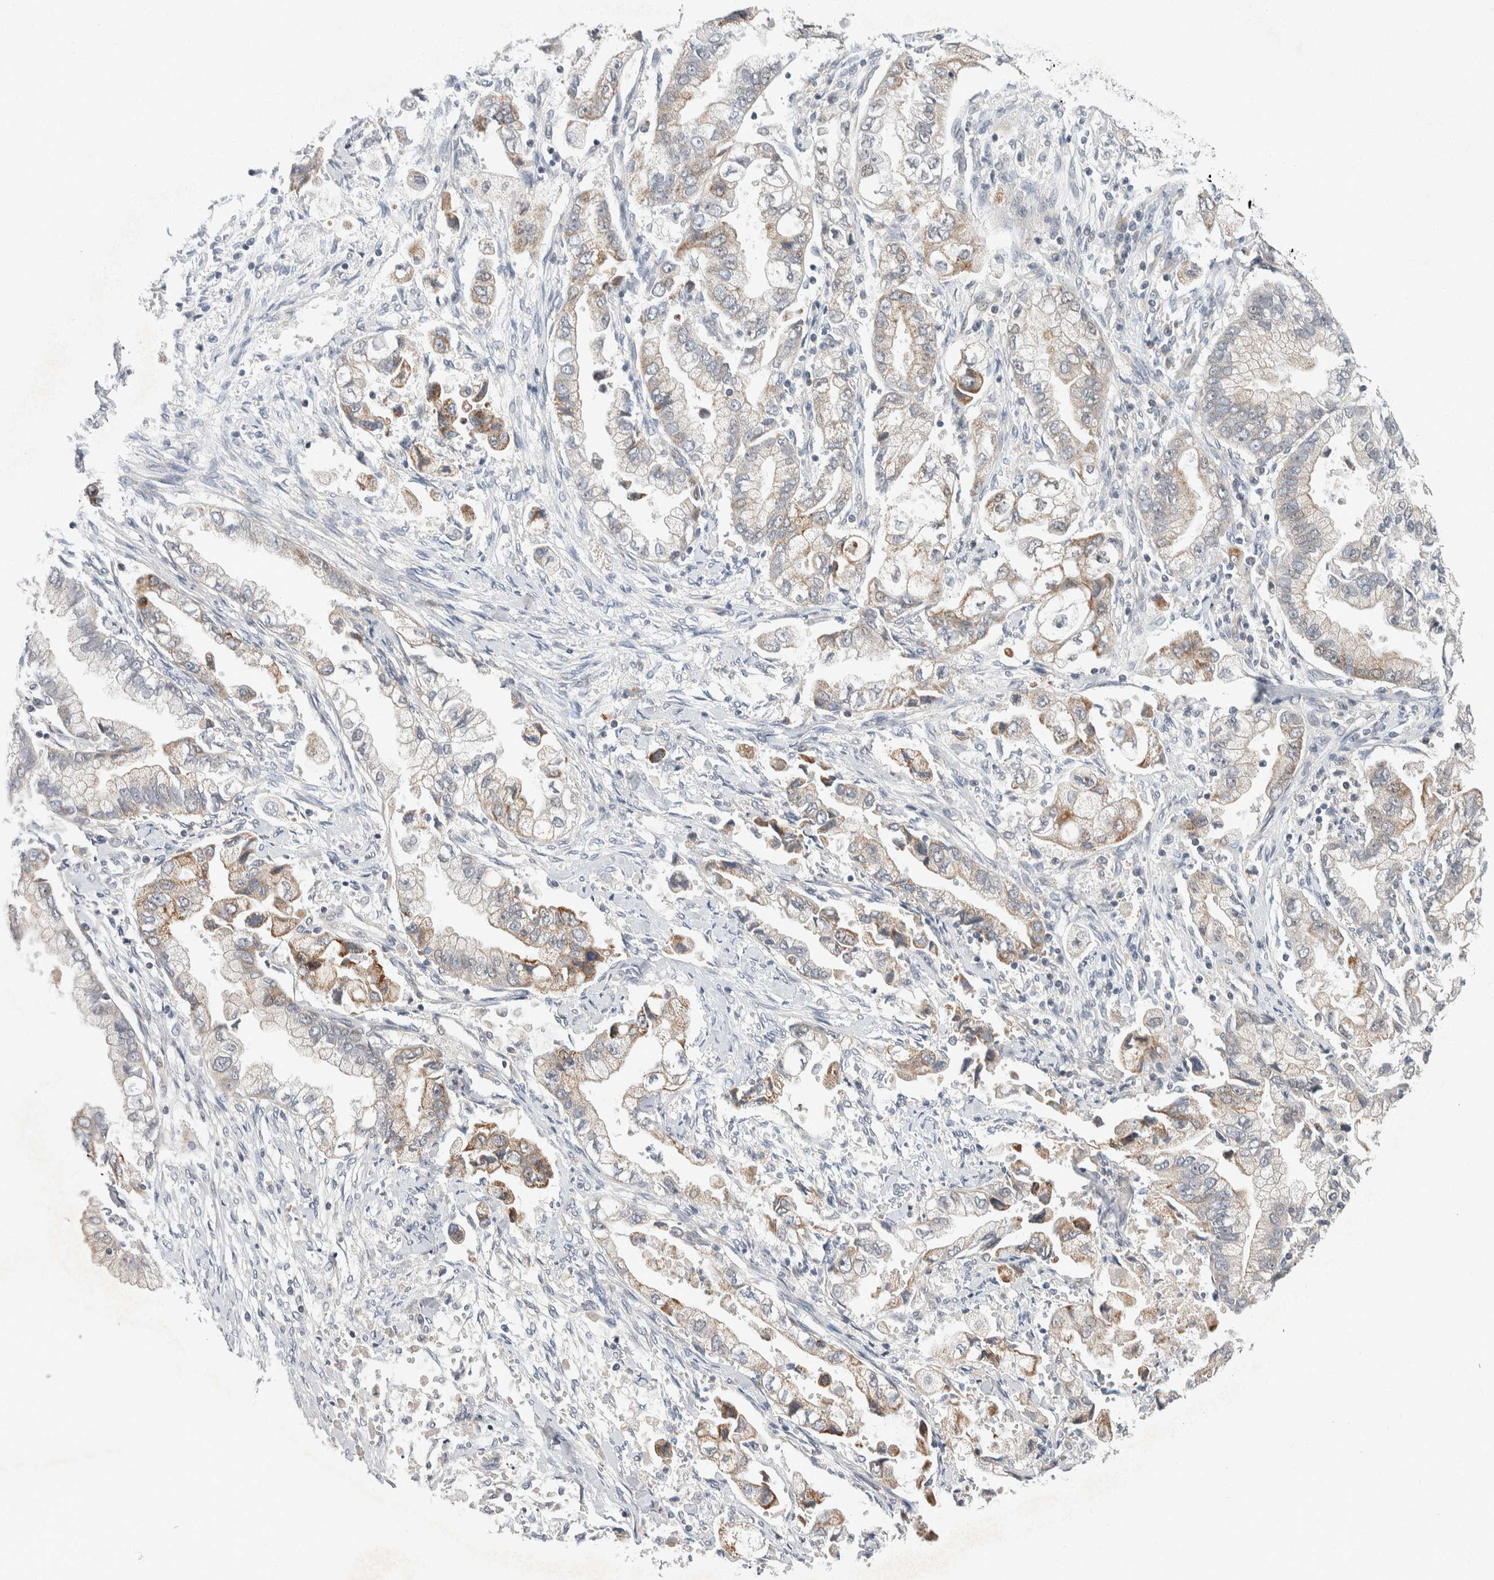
{"staining": {"intensity": "weak", "quantity": "25%-75%", "location": "cytoplasmic/membranous"}, "tissue": "stomach cancer", "cell_type": "Tumor cells", "image_type": "cancer", "snomed": [{"axis": "morphology", "description": "Normal tissue, NOS"}, {"axis": "morphology", "description": "Adenocarcinoma, NOS"}, {"axis": "topography", "description": "Stomach"}], "caption": "Stomach cancer stained with a protein marker shows weak staining in tumor cells.", "gene": "SHPK", "patient": {"sex": "male", "age": 62}}